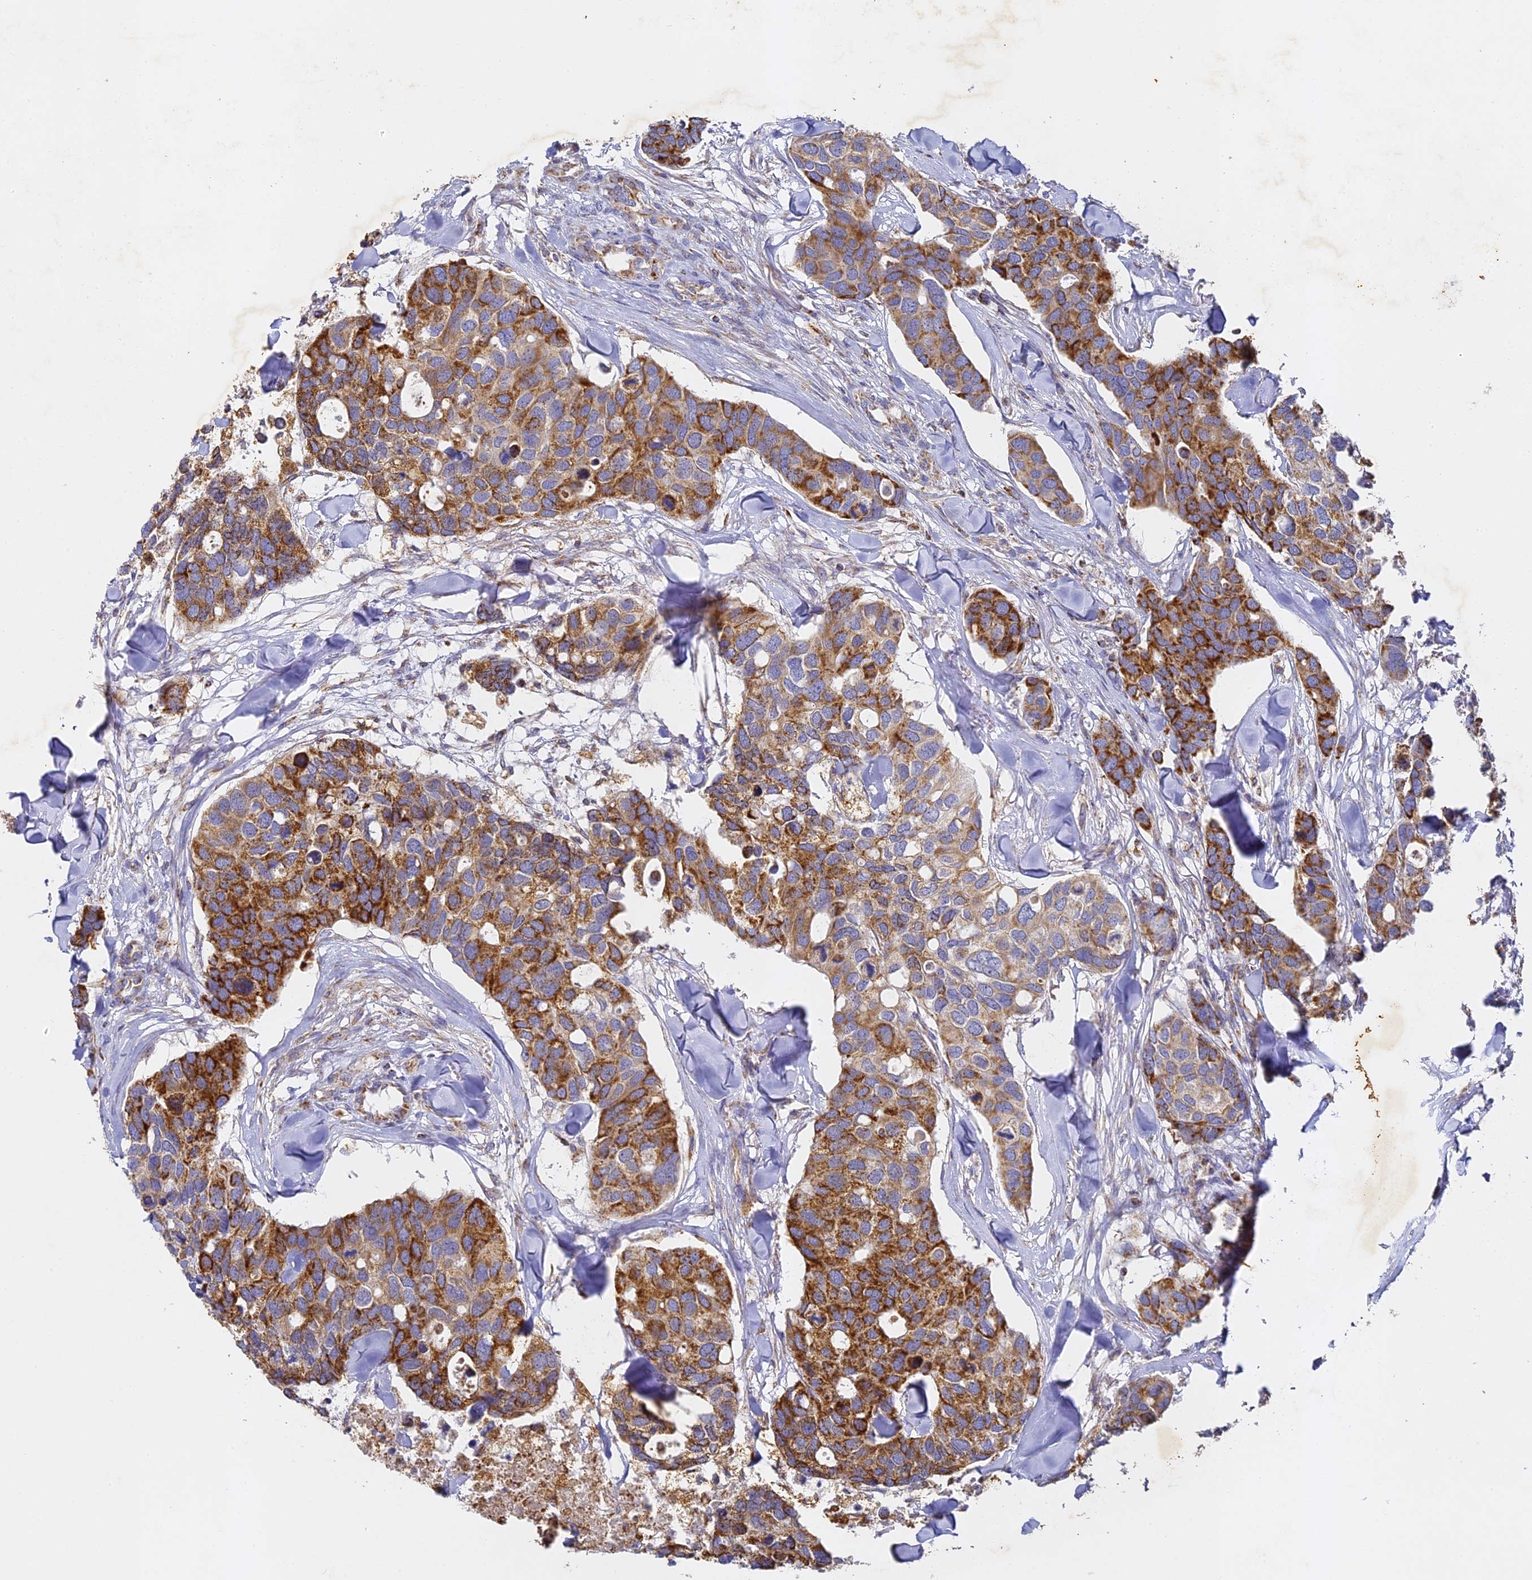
{"staining": {"intensity": "strong", "quantity": ">75%", "location": "cytoplasmic/membranous"}, "tissue": "breast cancer", "cell_type": "Tumor cells", "image_type": "cancer", "snomed": [{"axis": "morphology", "description": "Duct carcinoma"}, {"axis": "topography", "description": "Breast"}], "caption": "Tumor cells show high levels of strong cytoplasmic/membranous positivity in about >75% of cells in human breast cancer (infiltrating ductal carcinoma).", "gene": "DONSON", "patient": {"sex": "female", "age": 83}}